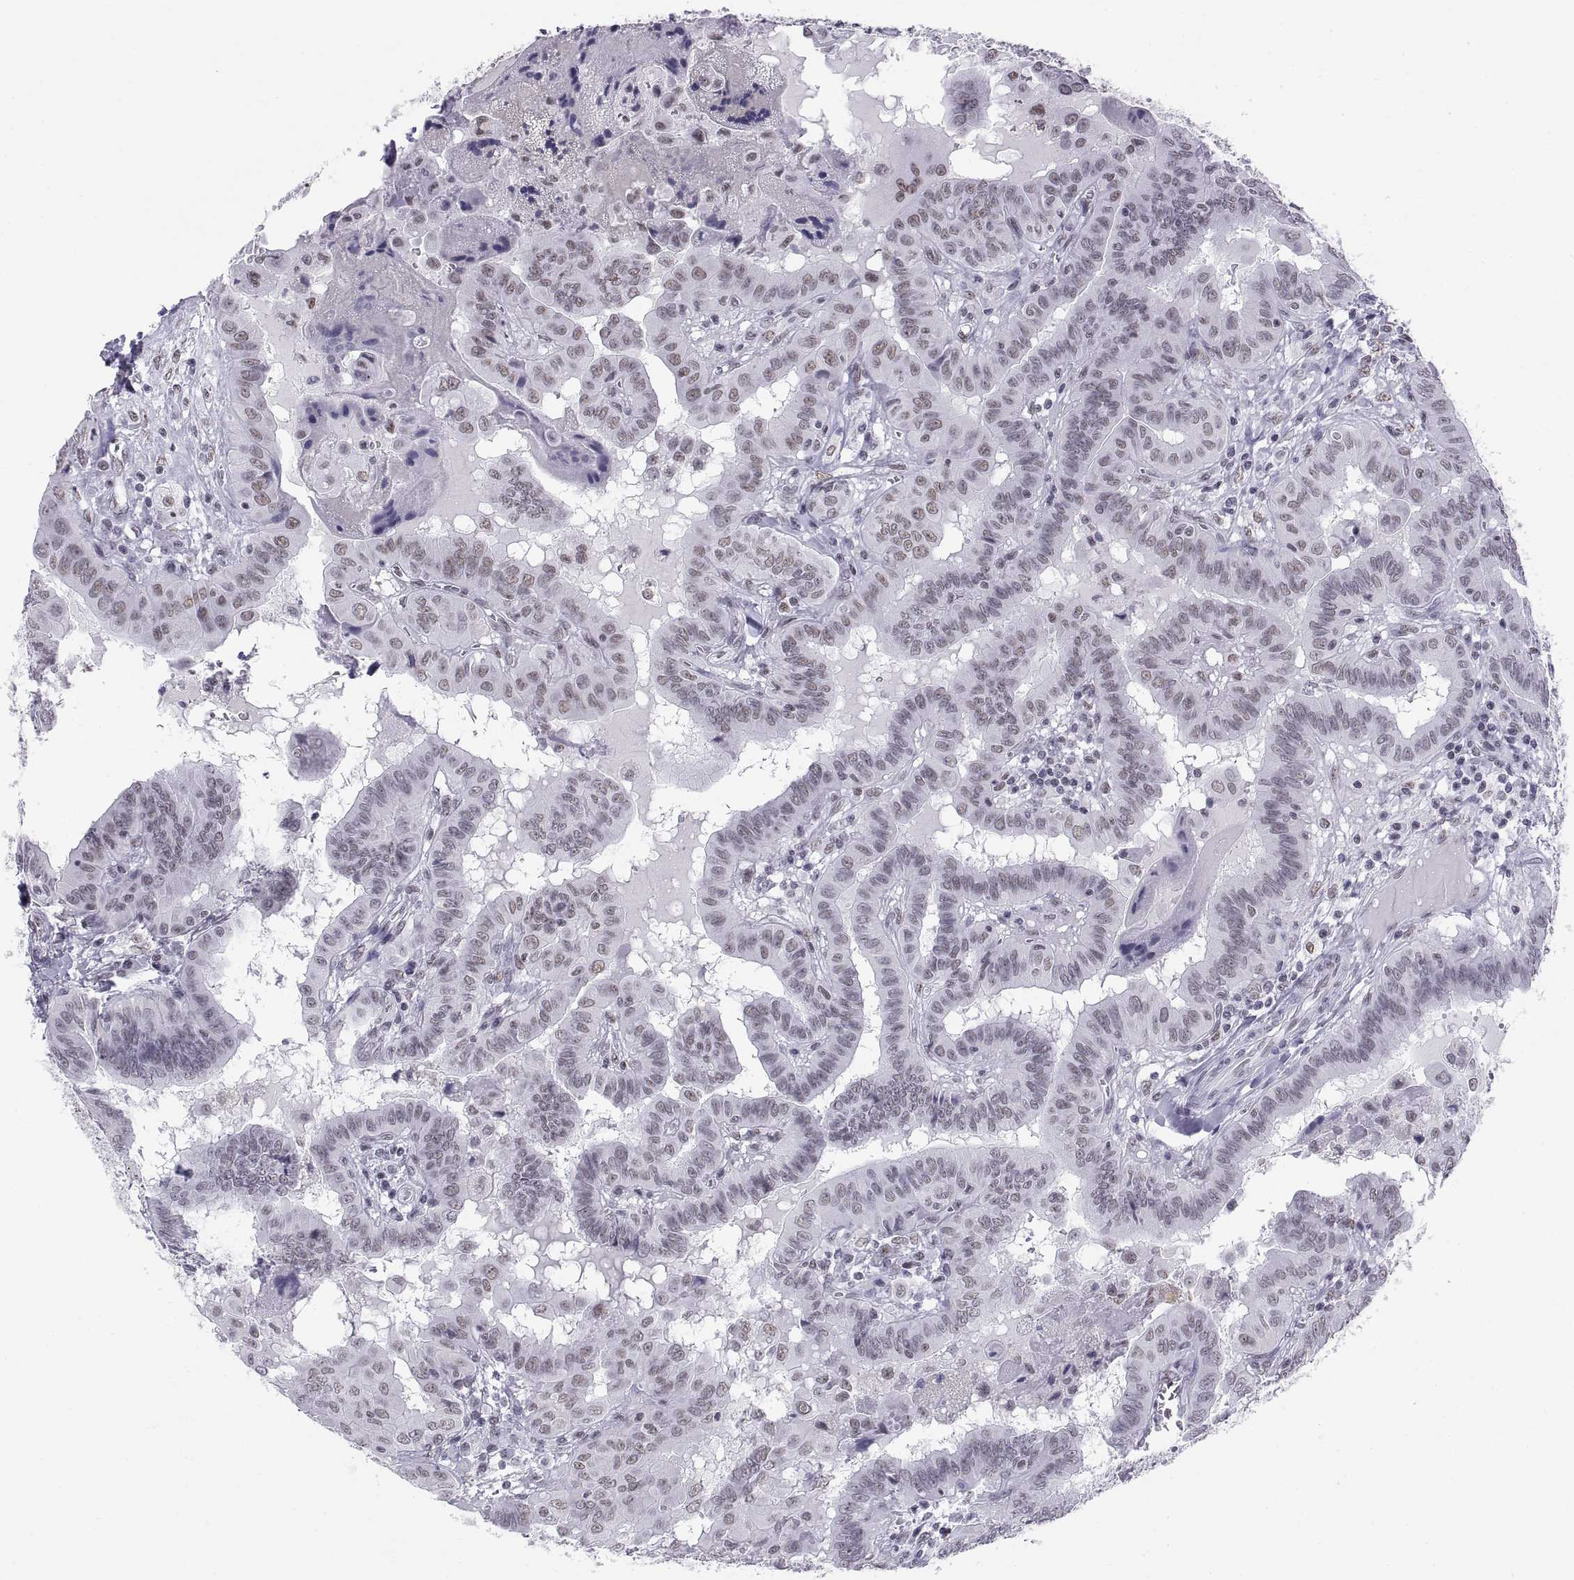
{"staining": {"intensity": "weak", "quantity": "25%-75%", "location": "nuclear"}, "tissue": "thyroid cancer", "cell_type": "Tumor cells", "image_type": "cancer", "snomed": [{"axis": "morphology", "description": "Papillary adenocarcinoma, NOS"}, {"axis": "topography", "description": "Thyroid gland"}], "caption": "There is low levels of weak nuclear expression in tumor cells of thyroid cancer (papillary adenocarcinoma), as demonstrated by immunohistochemical staining (brown color).", "gene": "NEUROD6", "patient": {"sex": "female", "age": 37}}